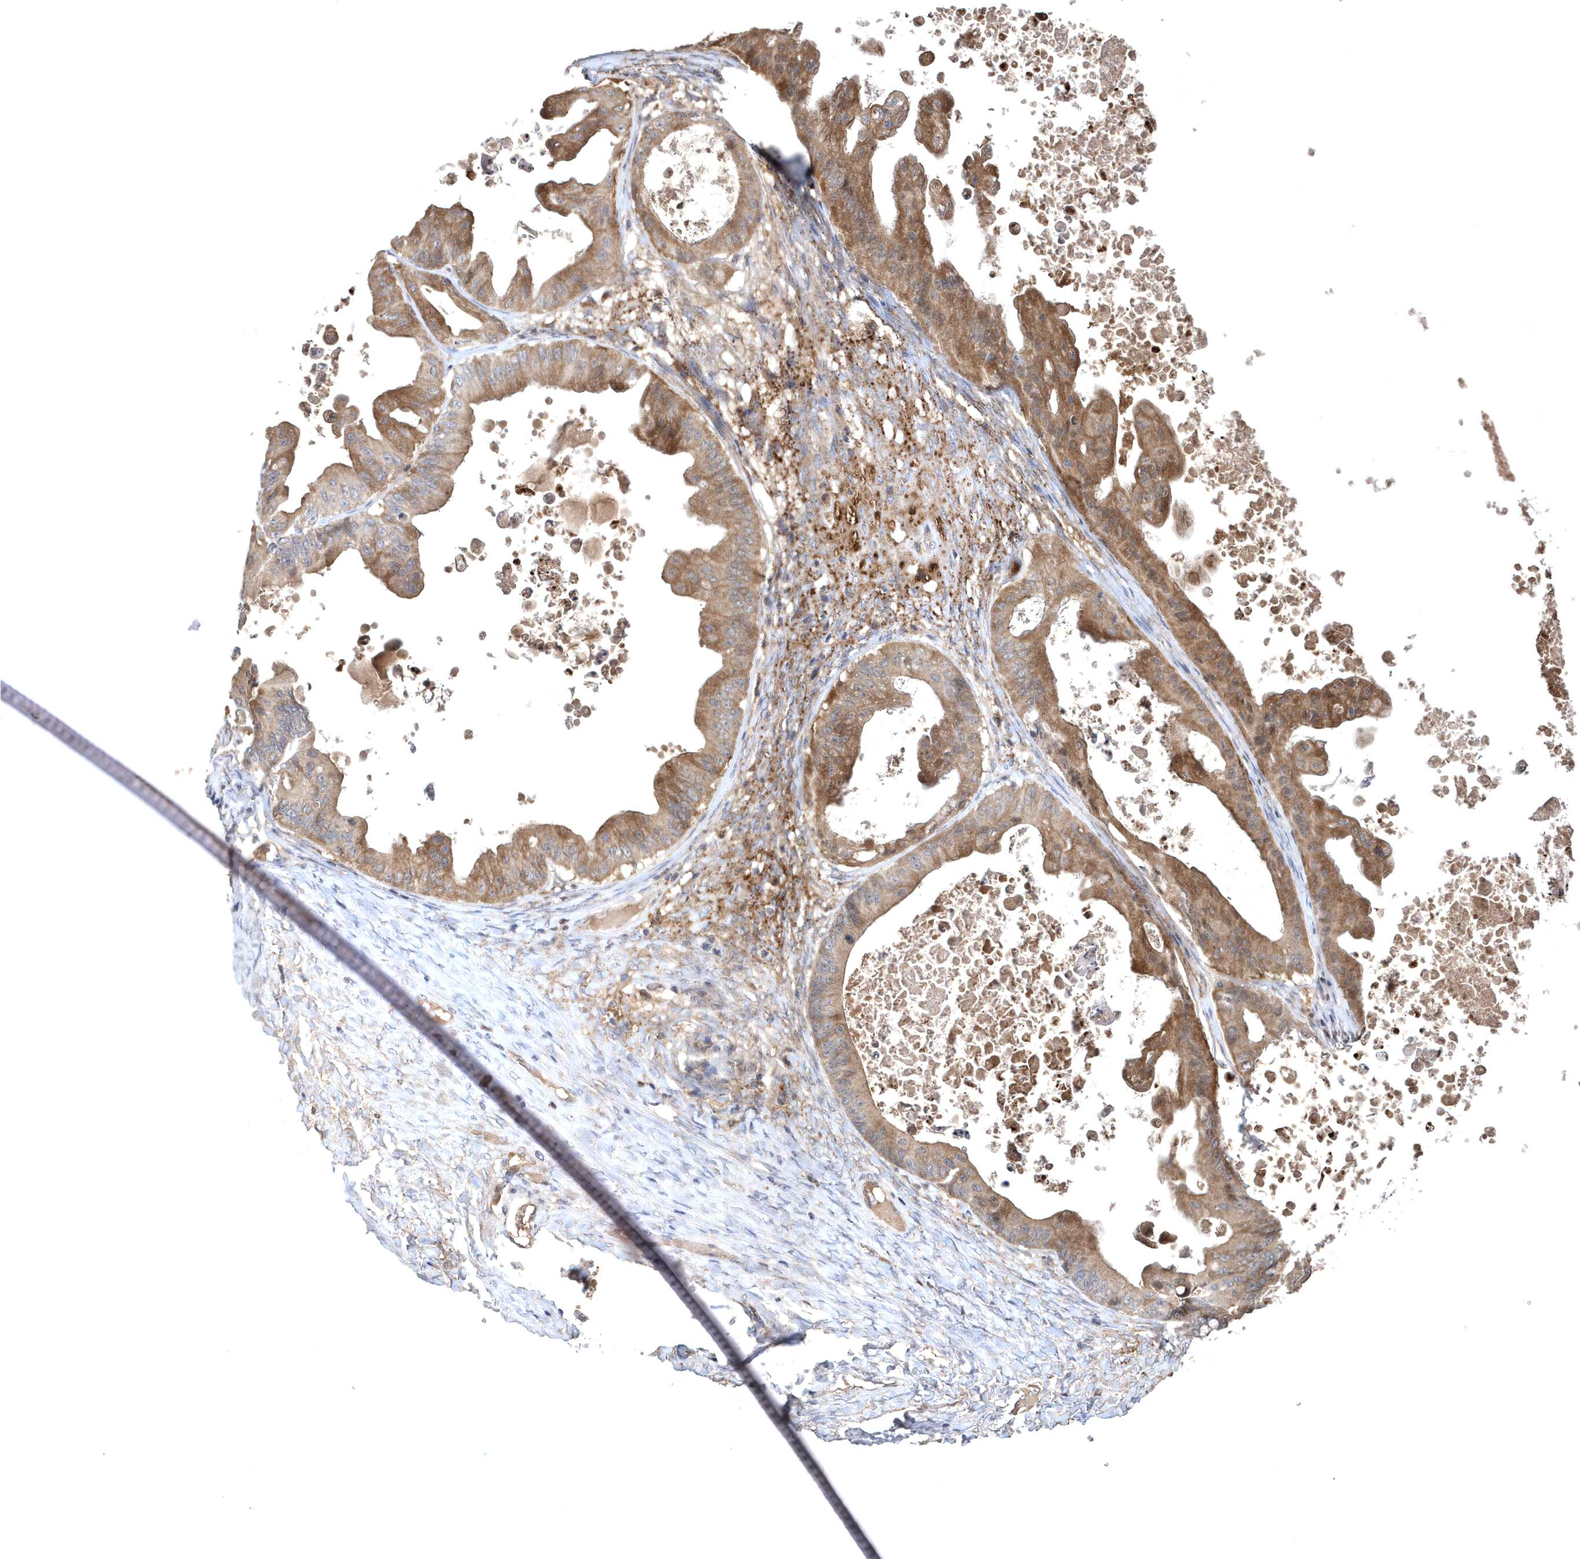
{"staining": {"intensity": "moderate", "quantity": ">75%", "location": "cytoplasmic/membranous"}, "tissue": "ovarian cancer", "cell_type": "Tumor cells", "image_type": "cancer", "snomed": [{"axis": "morphology", "description": "Cystadenocarcinoma, mucinous, NOS"}, {"axis": "topography", "description": "Ovary"}], "caption": "Mucinous cystadenocarcinoma (ovarian) stained with DAB (3,3'-diaminobenzidine) immunohistochemistry (IHC) displays medium levels of moderate cytoplasmic/membranous positivity in approximately >75% of tumor cells.", "gene": "HMGCS1", "patient": {"sex": "female", "age": 37}}